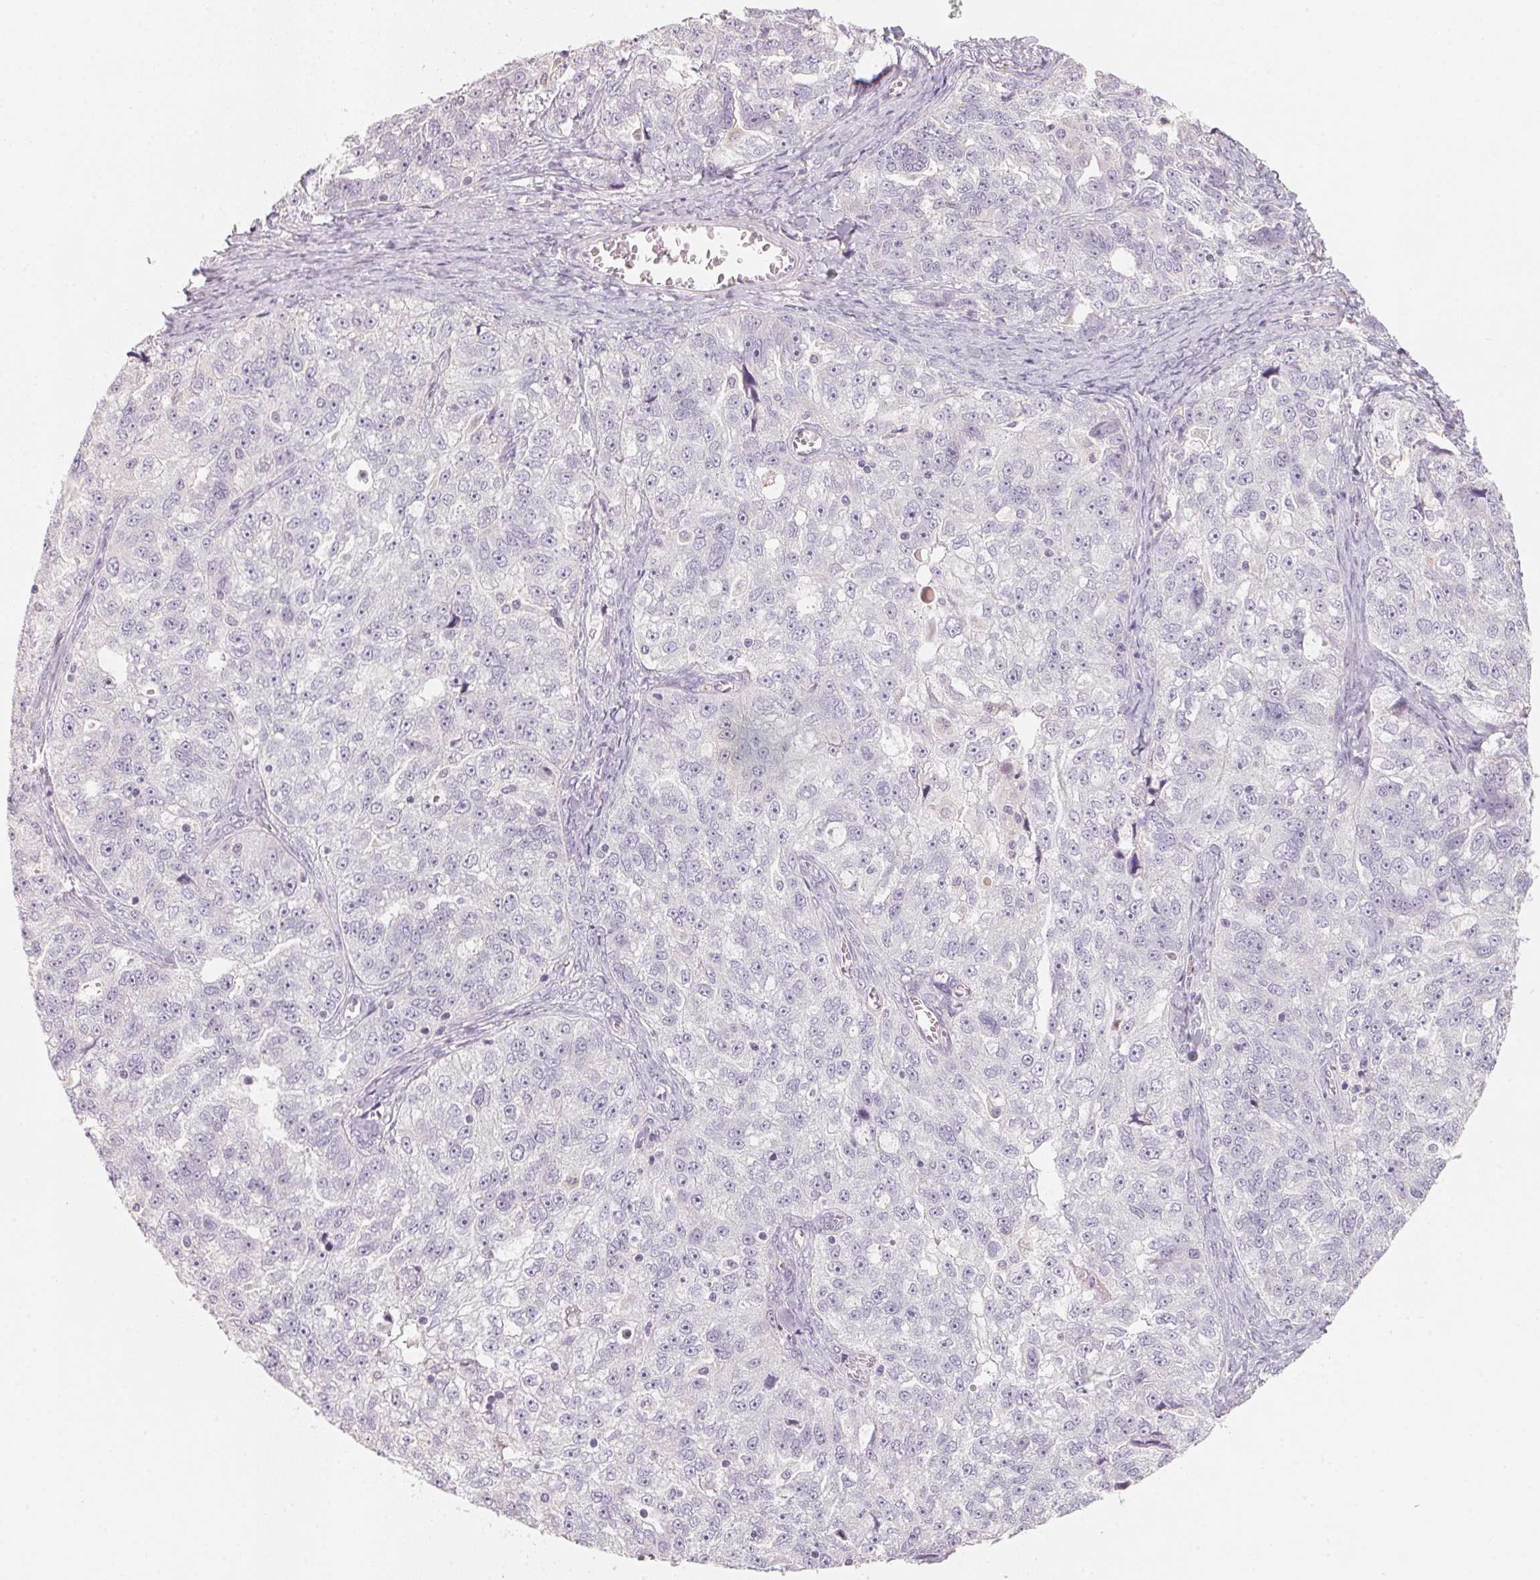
{"staining": {"intensity": "negative", "quantity": "none", "location": "none"}, "tissue": "ovarian cancer", "cell_type": "Tumor cells", "image_type": "cancer", "snomed": [{"axis": "morphology", "description": "Cystadenocarcinoma, serous, NOS"}, {"axis": "topography", "description": "Ovary"}], "caption": "High magnification brightfield microscopy of ovarian cancer (serous cystadenocarcinoma) stained with DAB (brown) and counterstained with hematoxylin (blue): tumor cells show no significant staining. (Stains: DAB IHC with hematoxylin counter stain, Microscopy: brightfield microscopy at high magnification).", "gene": "TREH", "patient": {"sex": "female", "age": 51}}